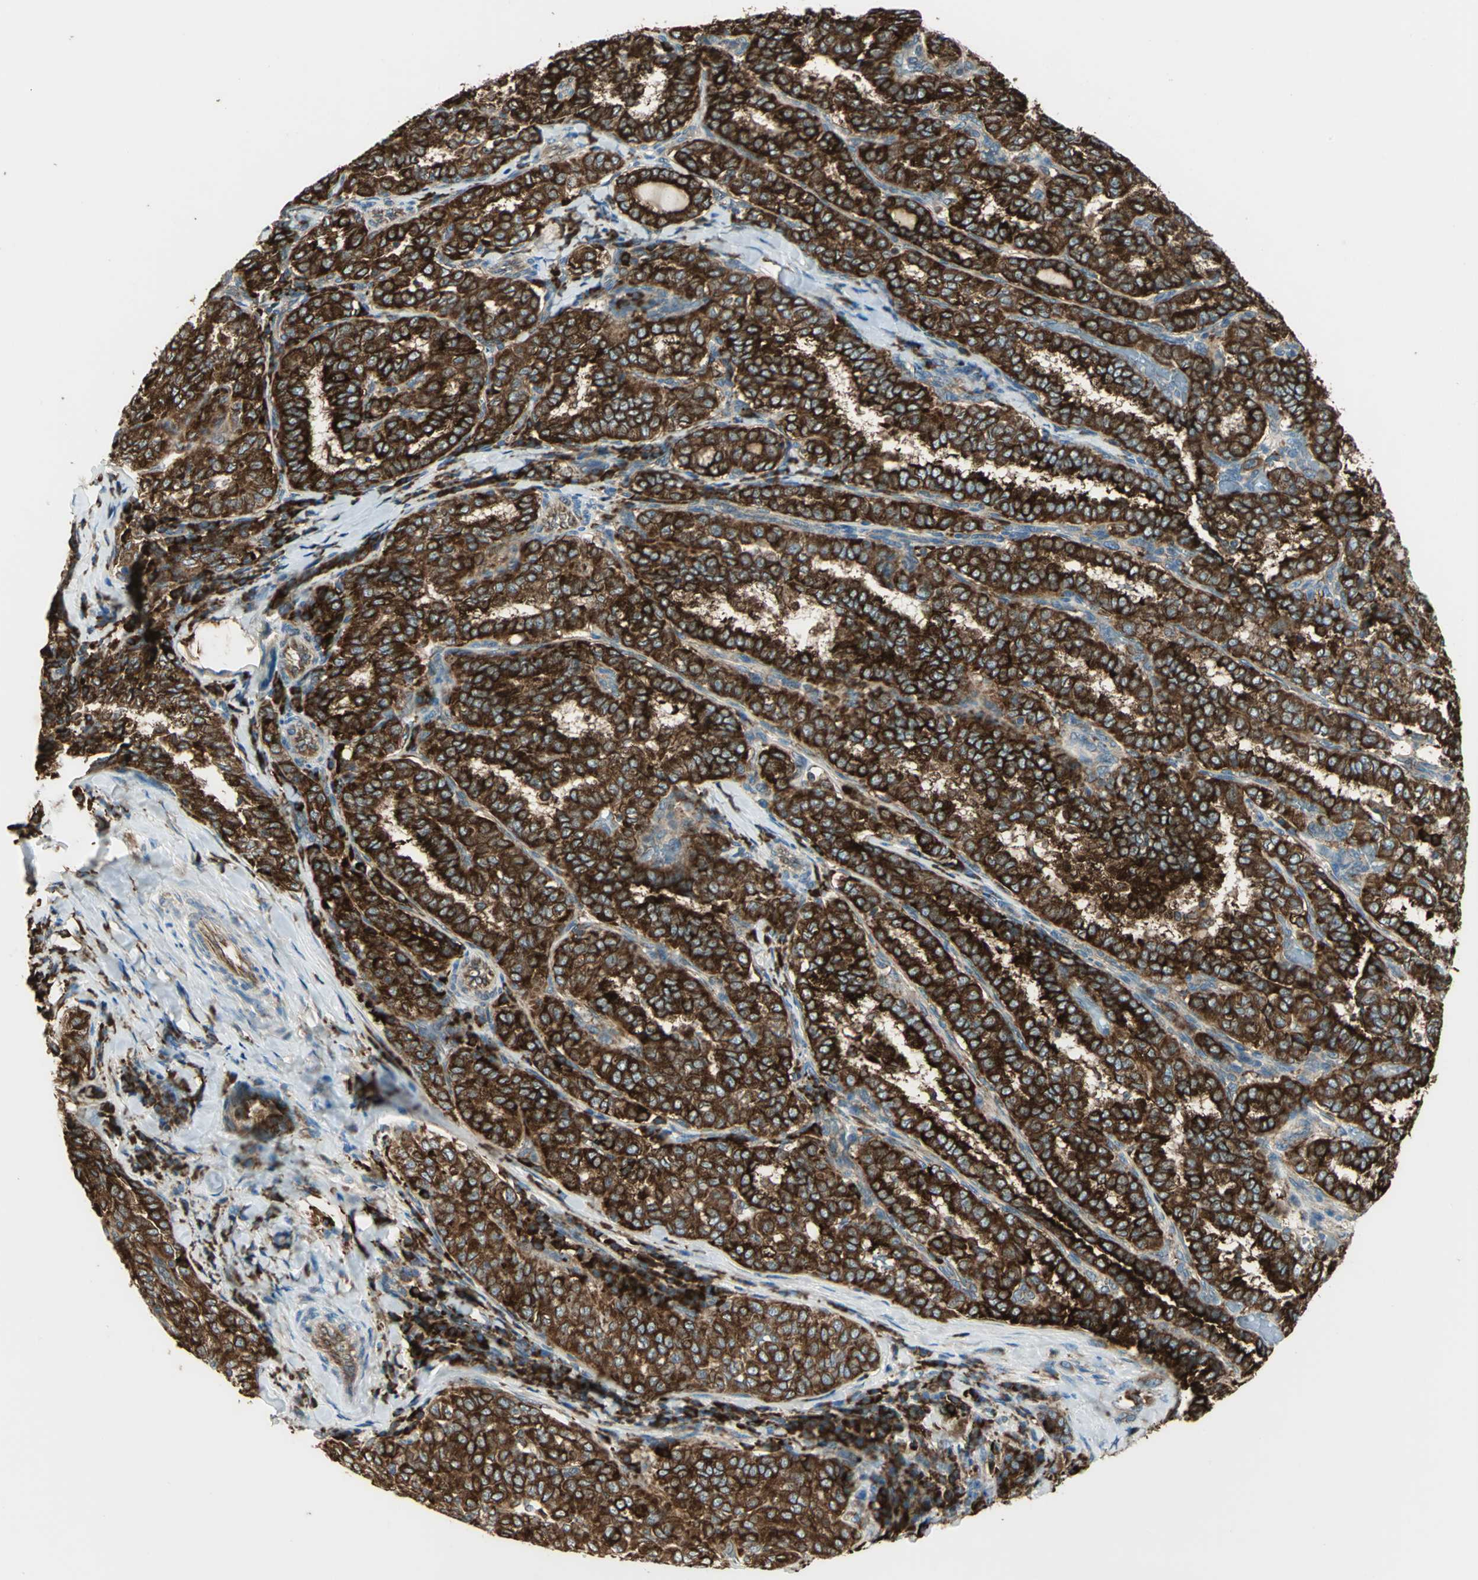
{"staining": {"intensity": "strong", "quantity": ">75%", "location": "cytoplasmic/membranous"}, "tissue": "thyroid cancer", "cell_type": "Tumor cells", "image_type": "cancer", "snomed": [{"axis": "morphology", "description": "Papillary adenocarcinoma, NOS"}, {"axis": "topography", "description": "Thyroid gland"}], "caption": "High-magnification brightfield microscopy of papillary adenocarcinoma (thyroid) stained with DAB (brown) and counterstained with hematoxylin (blue). tumor cells exhibit strong cytoplasmic/membranous positivity is seen in approximately>75% of cells. (IHC, brightfield microscopy, high magnification).", "gene": "PDIA4", "patient": {"sex": "female", "age": 30}}